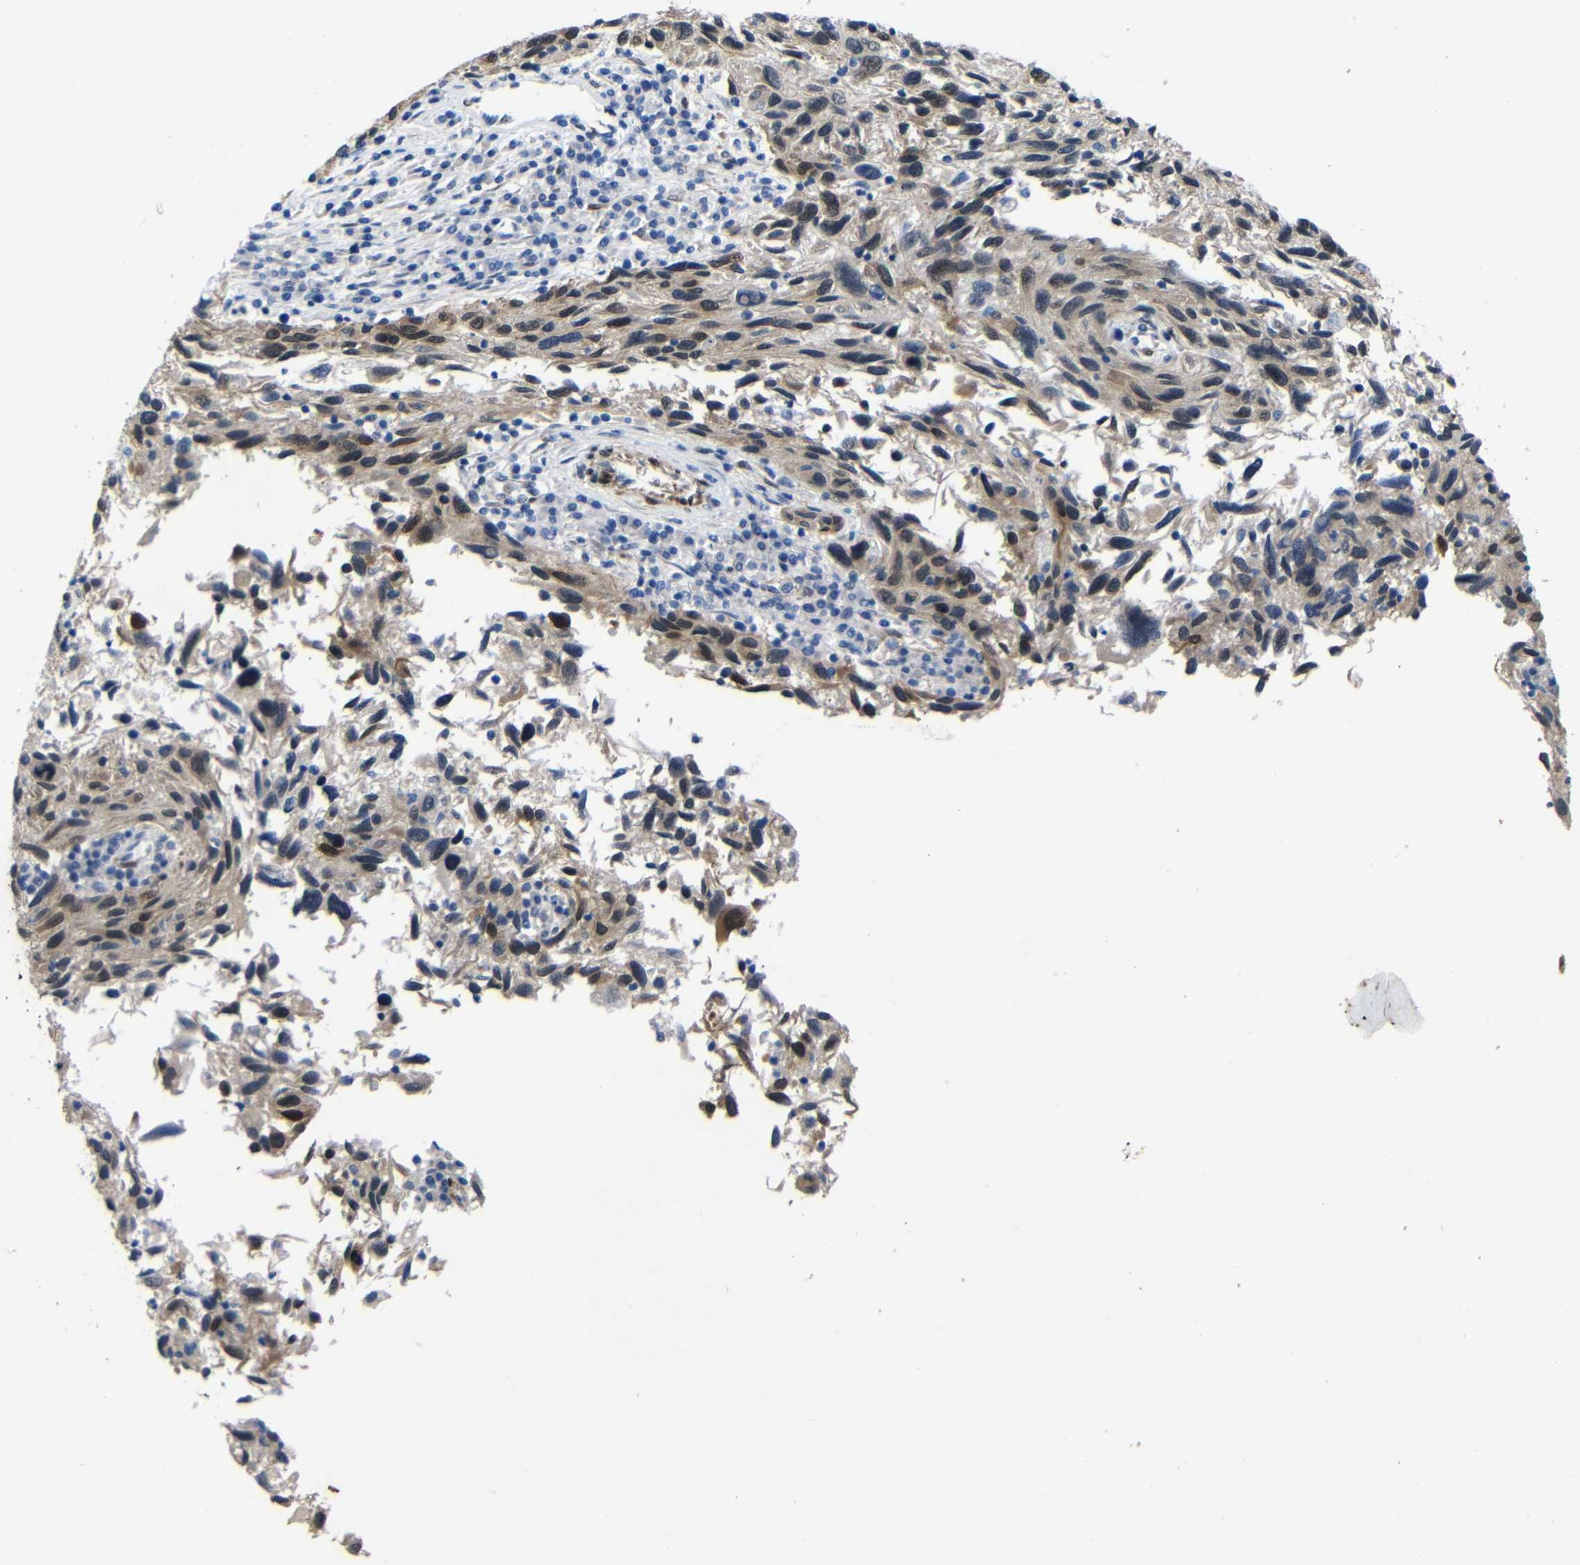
{"staining": {"intensity": "moderate", "quantity": ">75%", "location": "cytoplasmic/membranous,nuclear"}, "tissue": "melanoma", "cell_type": "Tumor cells", "image_type": "cancer", "snomed": [{"axis": "morphology", "description": "Malignant melanoma, NOS"}, {"axis": "topography", "description": "Skin"}], "caption": "A high-resolution photomicrograph shows immunohistochemistry (IHC) staining of malignant melanoma, which shows moderate cytoplasmic/membranous and nuclear expression in about >75% of tumor cells.", "gene": "YAP1", "patient": {"sex": "male", "age": 53}}